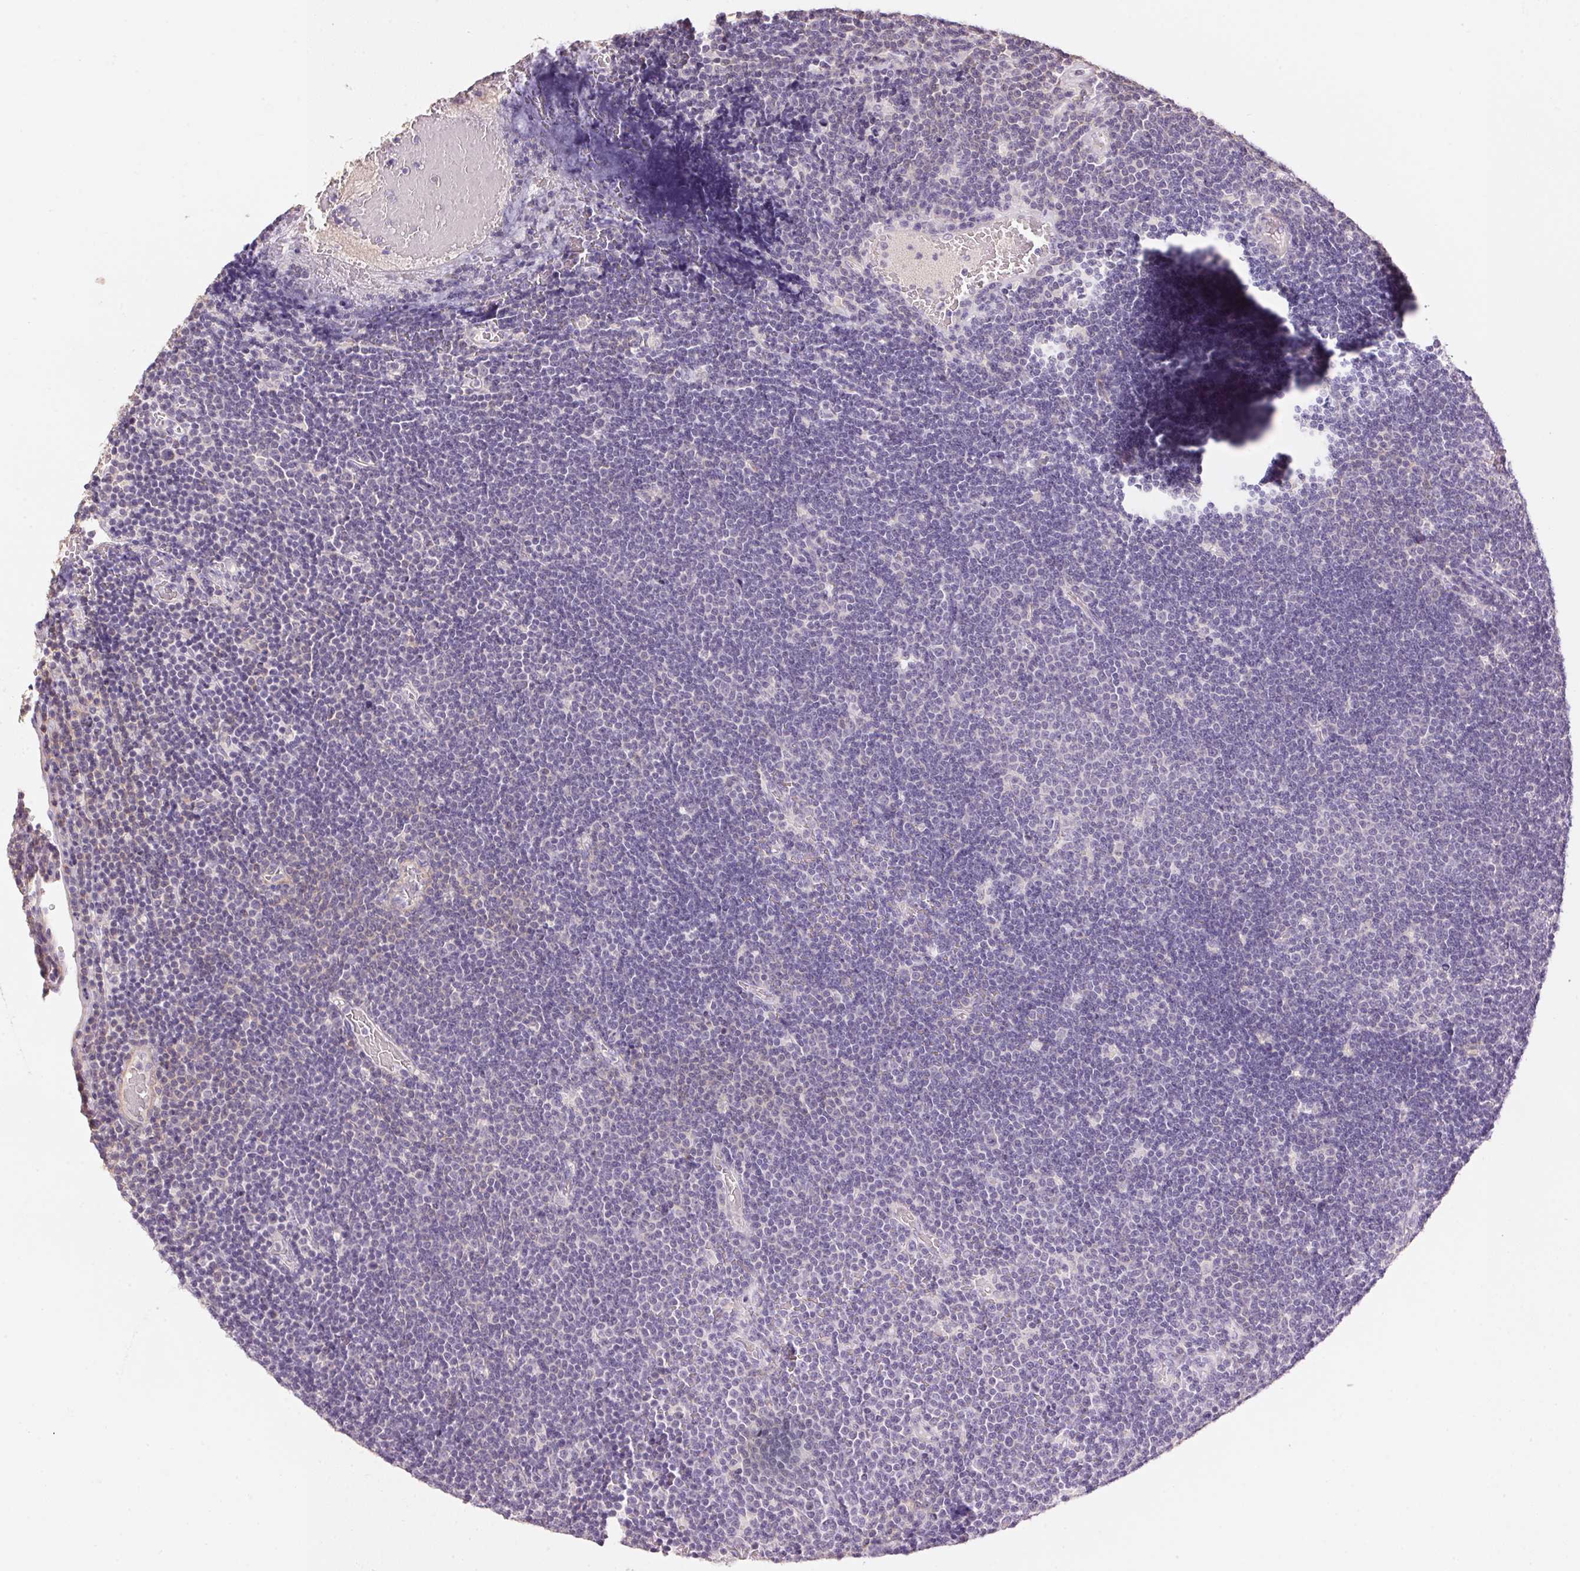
{"staining": {"intensity": "negative", "quantity": "none", "location": "none"}, "tissue": "lymphoma", "cell_type": "Tumor cells", "image_type": "cancer", "snomed": [{"axis": "morphology", "description": "Malignant lymphoma, non-Hodgkin's type, Low grade"}, {"axis": "topography", "description": "Brain"}], "caption": "Lymphoma was stained to show a protein in brown. There is no significant staining in tumor cells. Brightfield microscopy of immunohistochemistry (IHC) stained with DAB (brown) and hematoxylin (blue), captured at high magnification.", "gene": "LYZL6", "patient": {"sex": "female", "age": 66}}